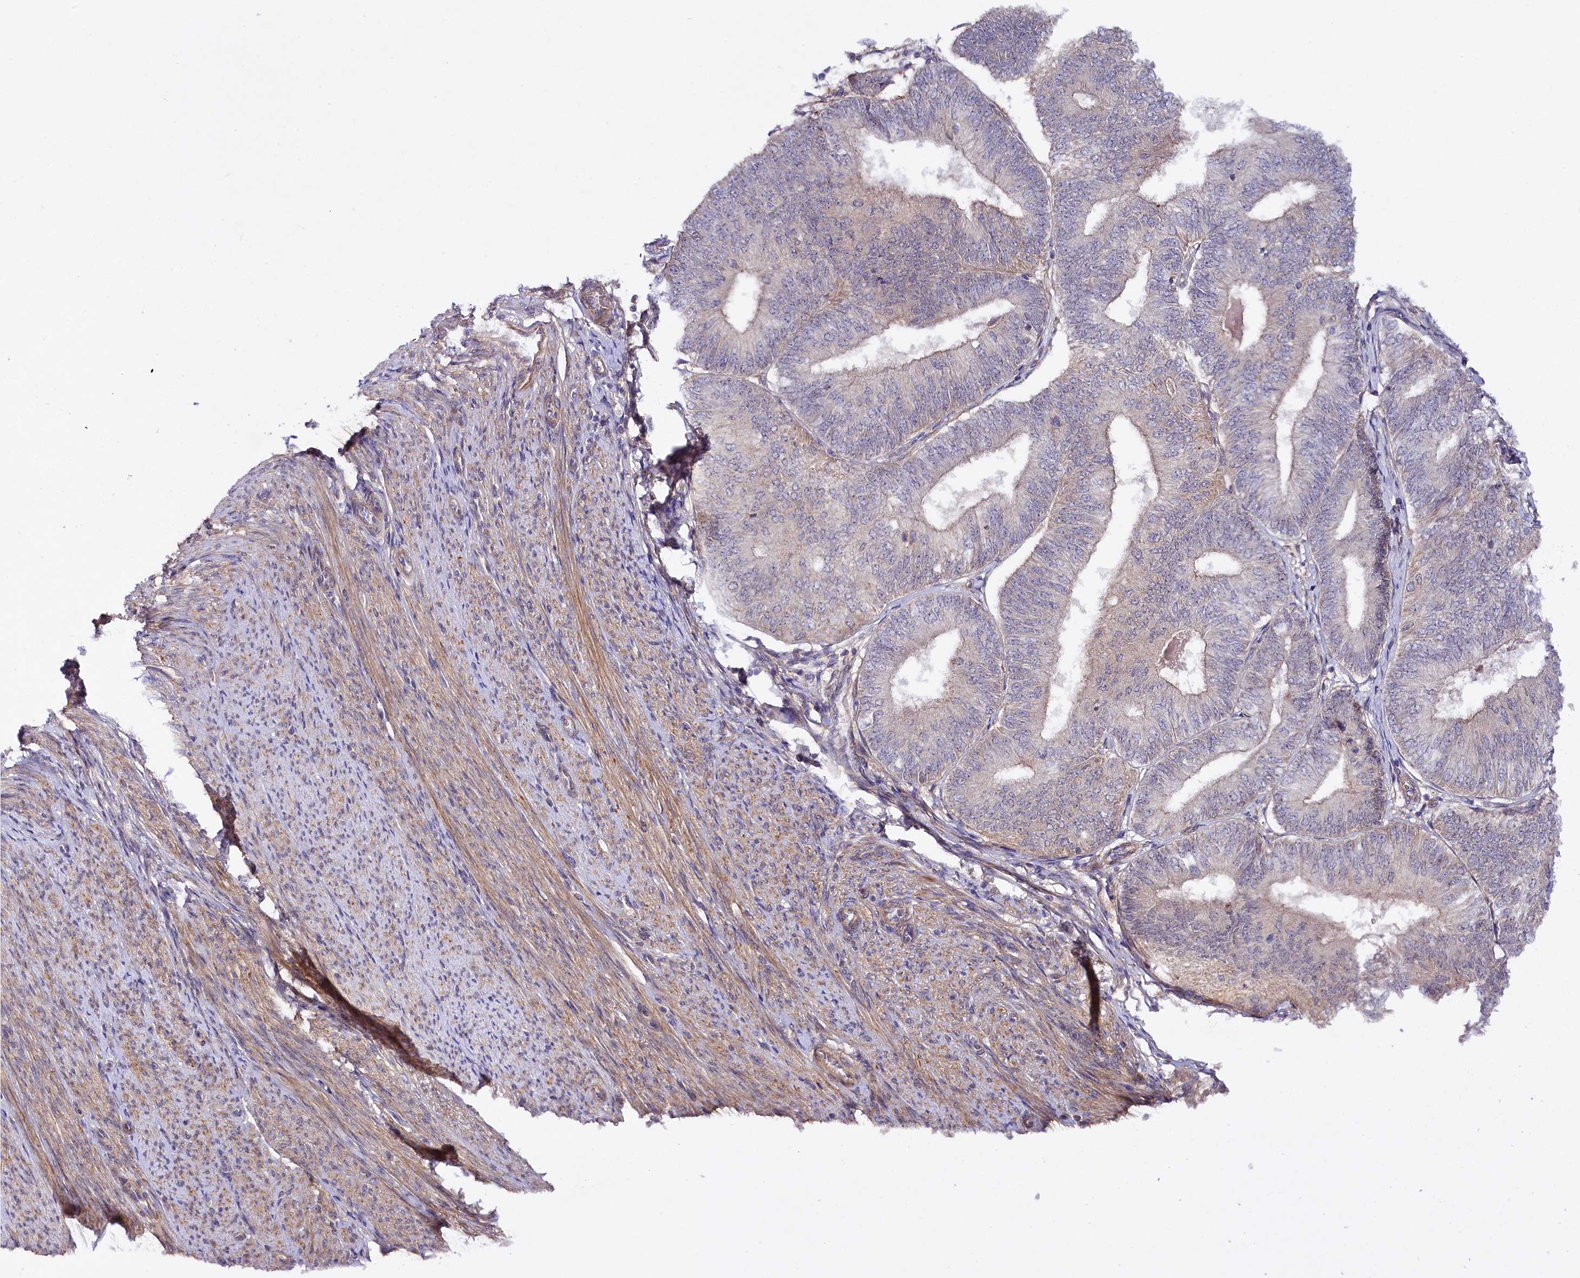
{"staining": {"intensity": "weak", "quantity": "<25%", "location": "cytoplasmic/membranous"}, "tissue": "endometrial cancer", "cell_type": "Tumor cells", "image_type": "cancer", "snomed": [{"axis": "morphology", "description": "Adenocarcinoma, NOS"}, {"axis": "topography", "description": "Endometrium"}], "caption": "Micrograph shows no protein positivity in tumor cells of endometrial cancer tissue.", "gene": "PHLDB1", "patient": {"sex": "female", "age": 58}}